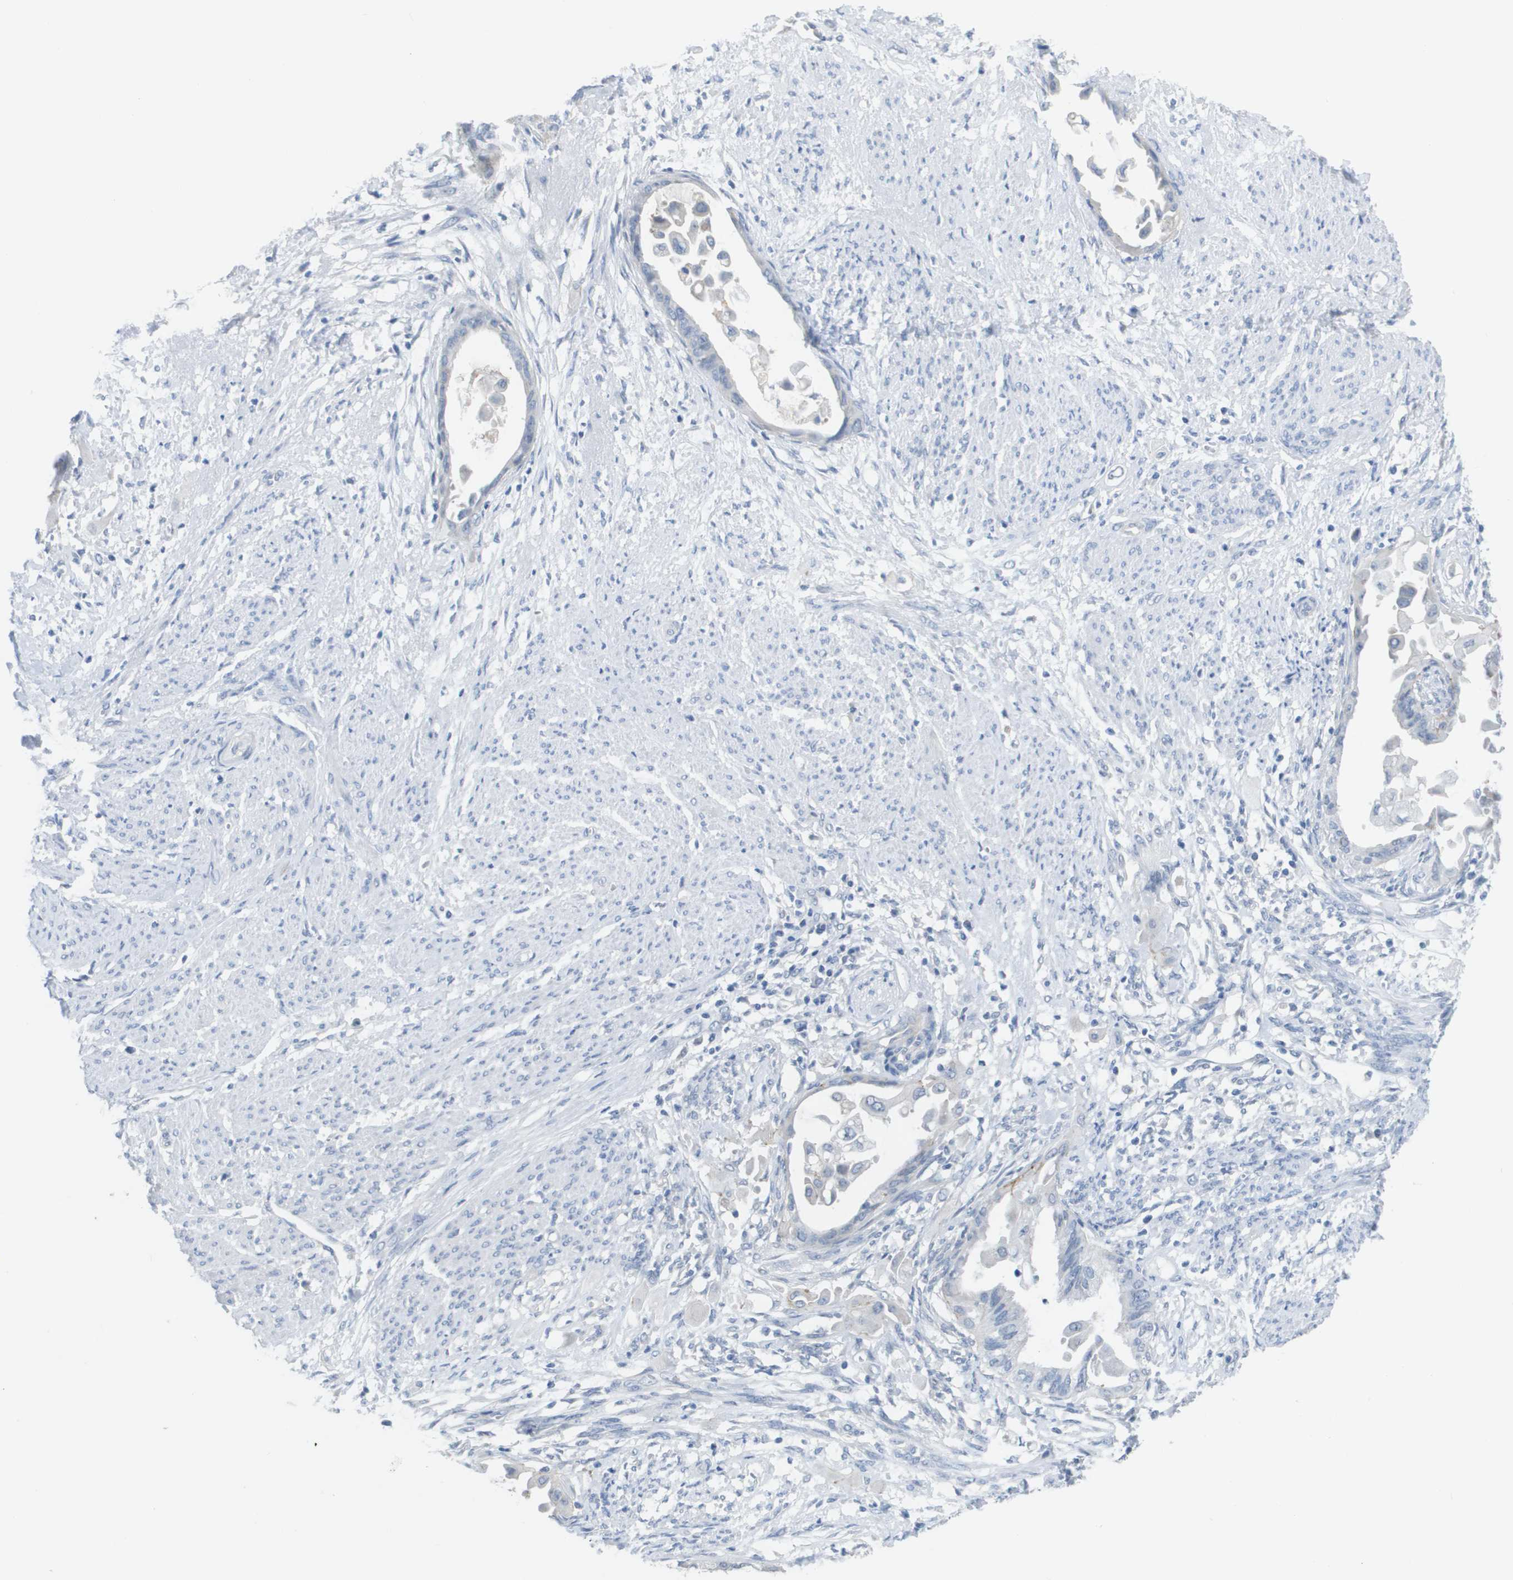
{"staining": {"intensity": "negative", "quantity": "none", "location": "none"}, "tissue": "cervical cancer", "cell_type": "Tumor cells", "image_type": "cancer", "snomed": [{"axis": "morphology", "description": "Normal tissue, NOS"}, {"axis": "morphology", "description": "Adenocarcinoma, NOS"}, {"axis": "topography", "description": "Cervix"}, {"axis": "topography", "description": "Endometrium"}], "caption": "This is a micrograph of immunohistochemistry staining of cervical cancer, which shows no staining in tumor cells.", "gene": "PDE4A", "patient": {"sex": "female", "age": 86}}